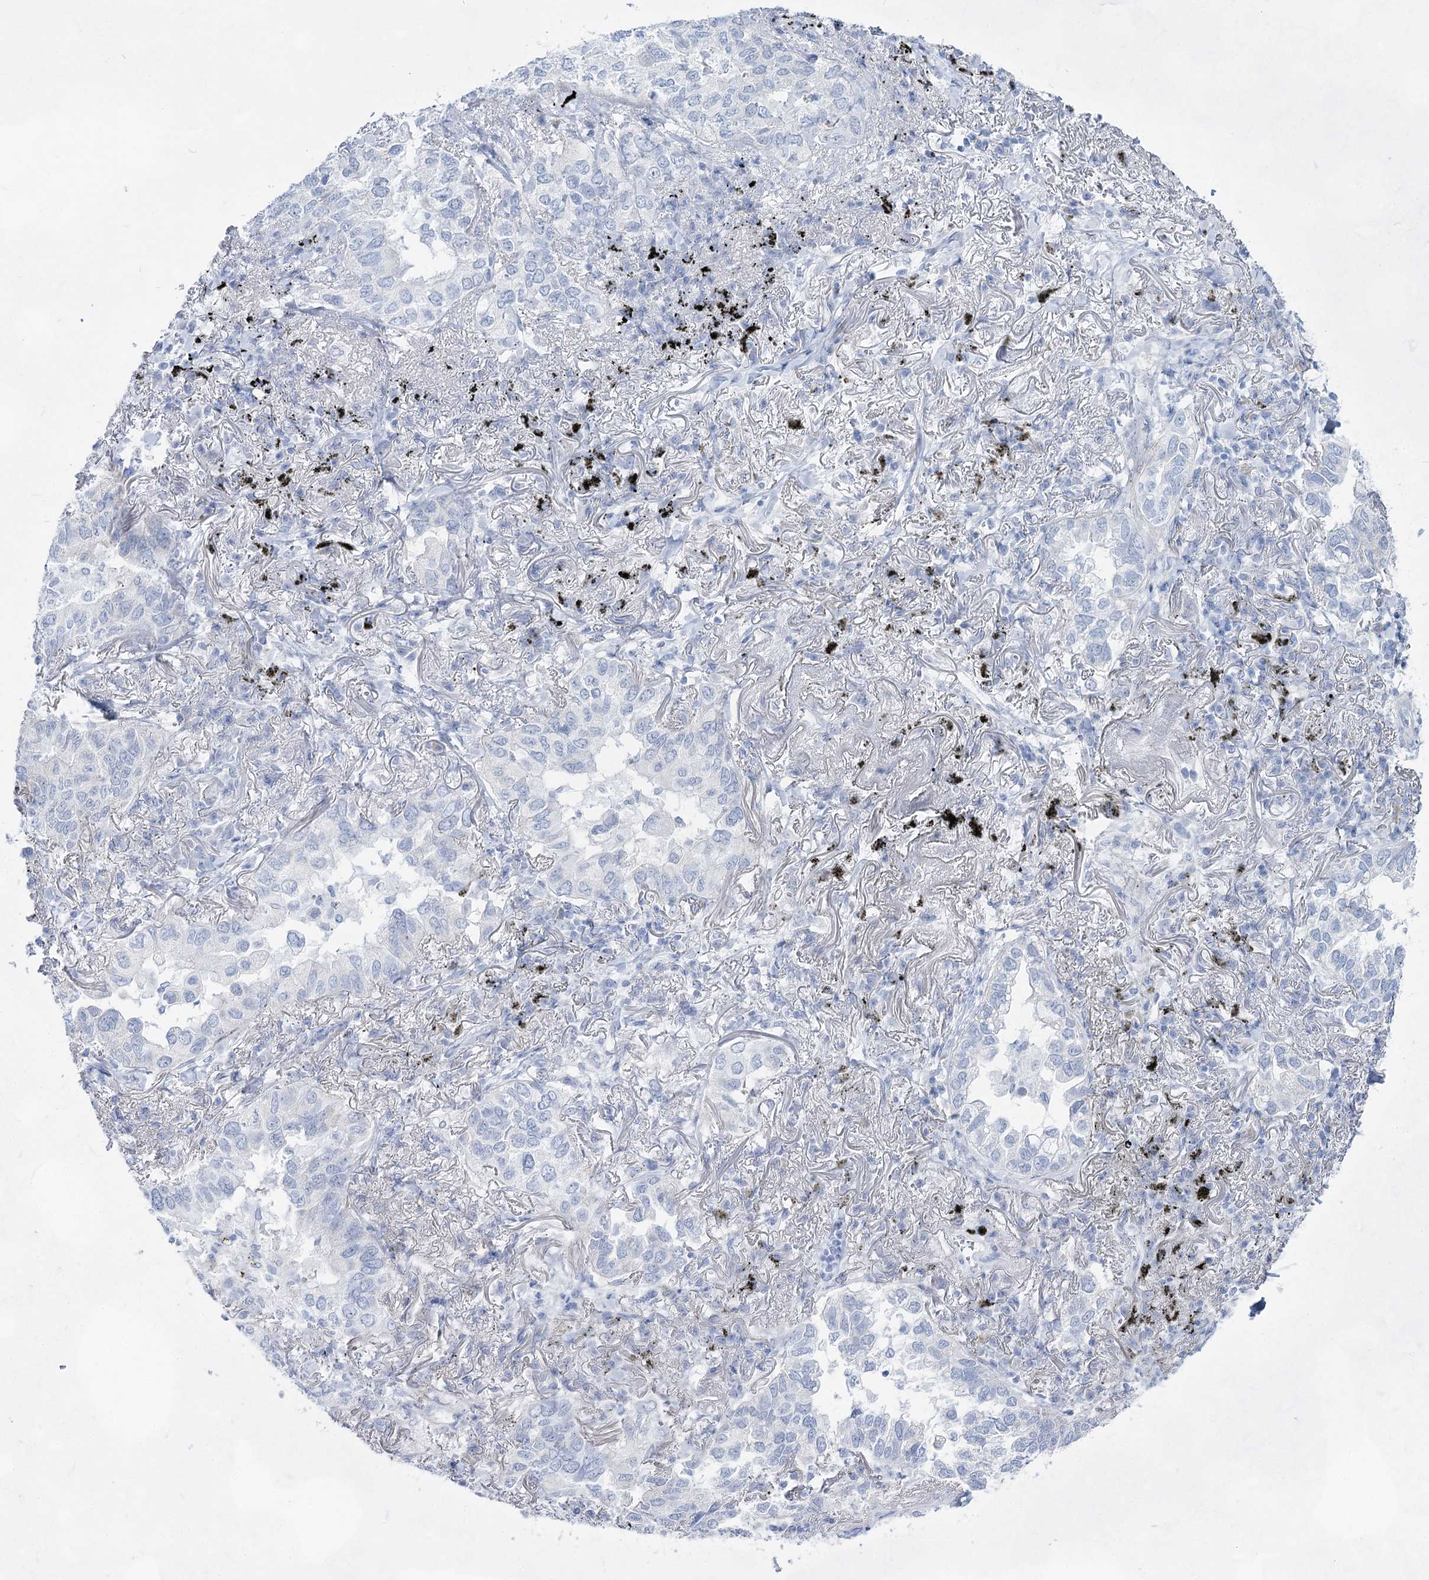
{"staining": {"intensity": "negative", "quantity": "none", "location": "none"}, "tissue": "lung cancer", "cell_type": "Tumor cells", "image_type": "cancer", "snomed": [{"axis": "morphology", "description": "Adenocarcinoma, NOS"}, {"axis": "topography", "description": "Lung"}], "caption": "The image displays no staining of tumor cells in adenocarcinoma (lung).", "gene": "ACRV1", "patient": {"sex": "male", "age": 65}}